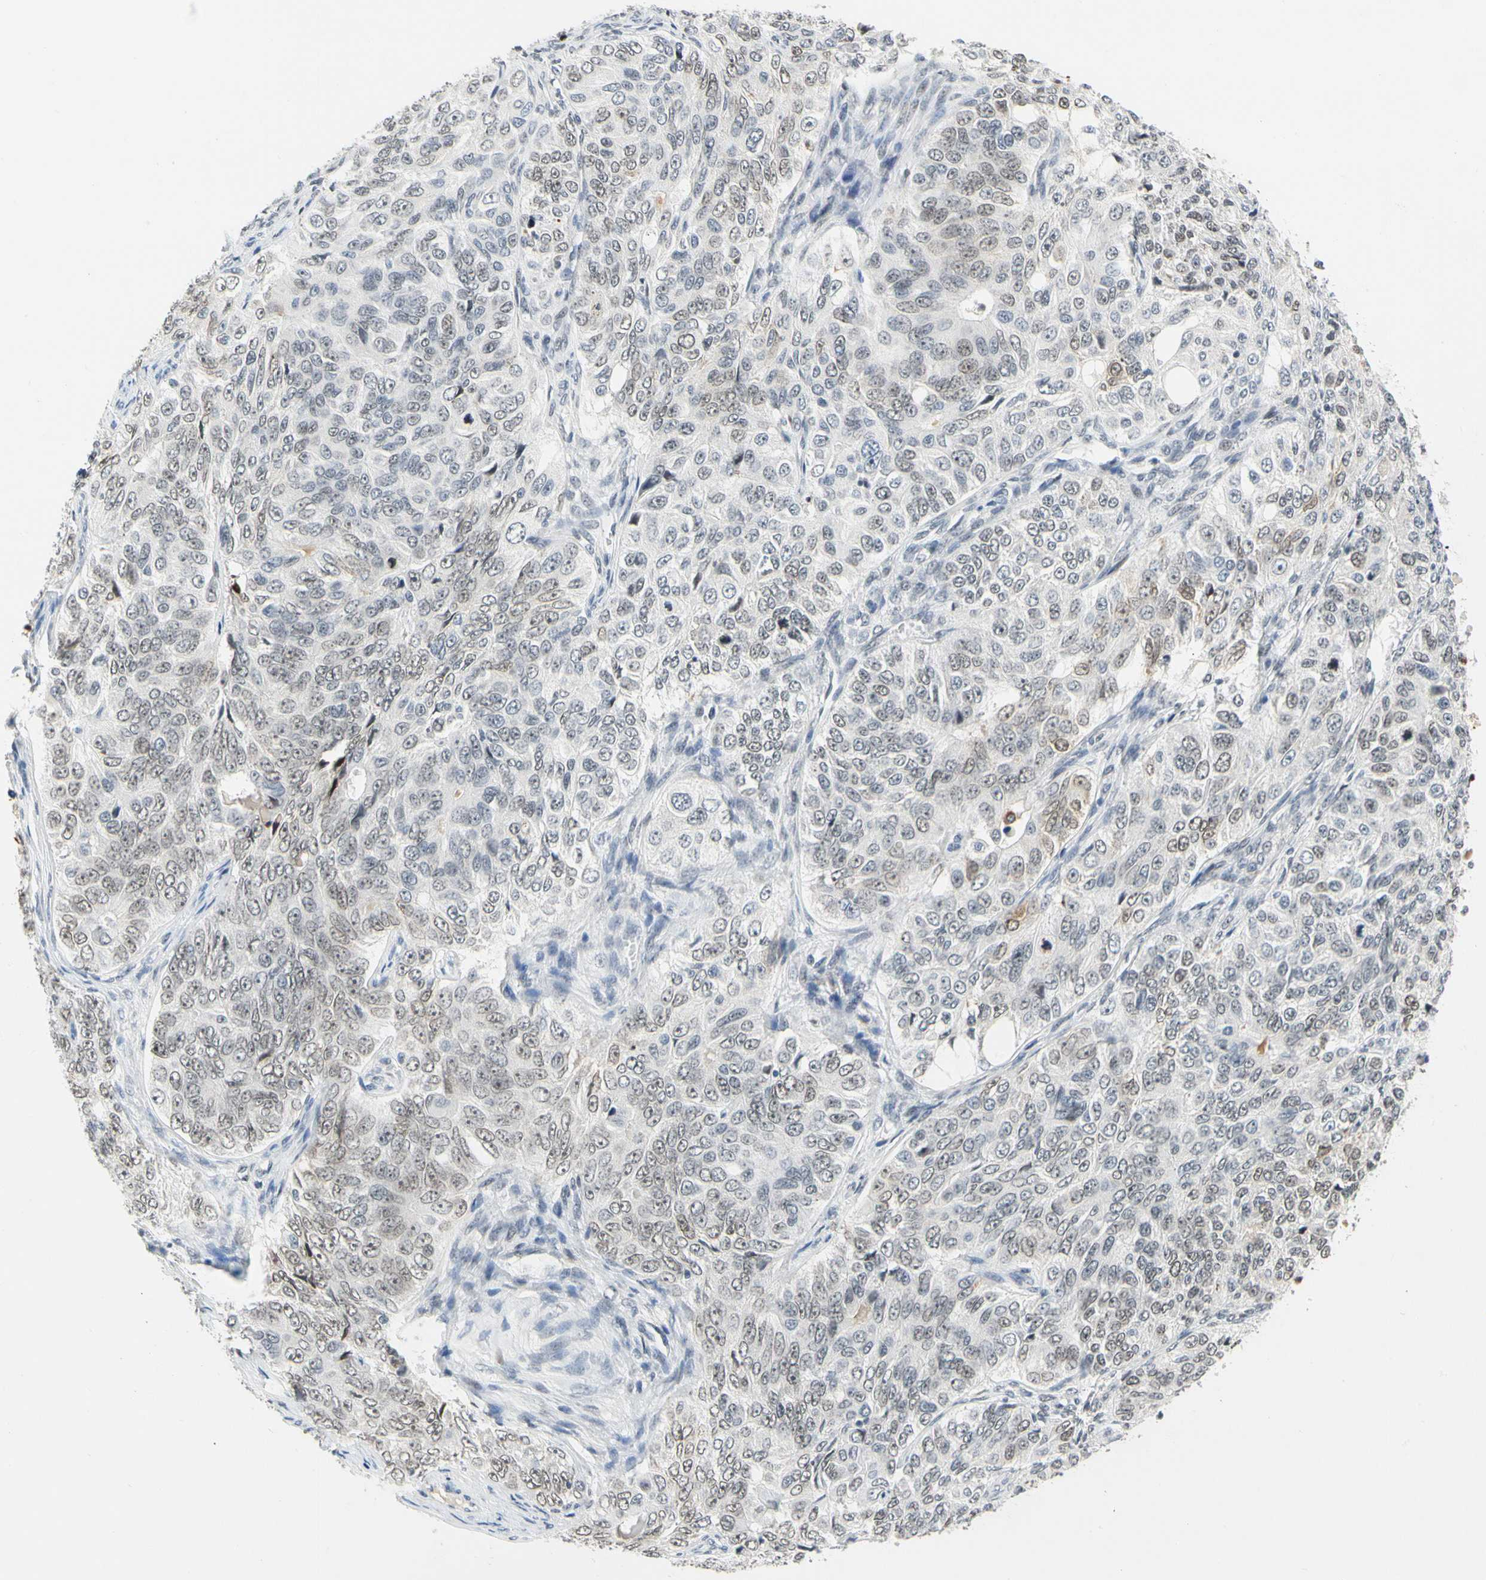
{"staining": {"intensity": "weak", "quantity": ">75%", "location": "nuclear"}, "tissue": "ovarian cancer", "cell_type": "Tumor cells", "image_type": "cancer", "snomed": [{"axis": "morphology", "description": "Carcinoma, endometroid"}, {"axis": "topography", "description": "Ovary"}], "caption": "Ovarian endometroid carcinoma was stained to show a protein in brown. There is low levels of weak nuclear positivity in about >75% of tumor cells. The staining was performed using DAB, with brown indicating positive protein expression. Nuclei are stained blue with hematoxylin.", "gene": "ZSCAN16", "patient": {"sex": "female", "age": 51}}